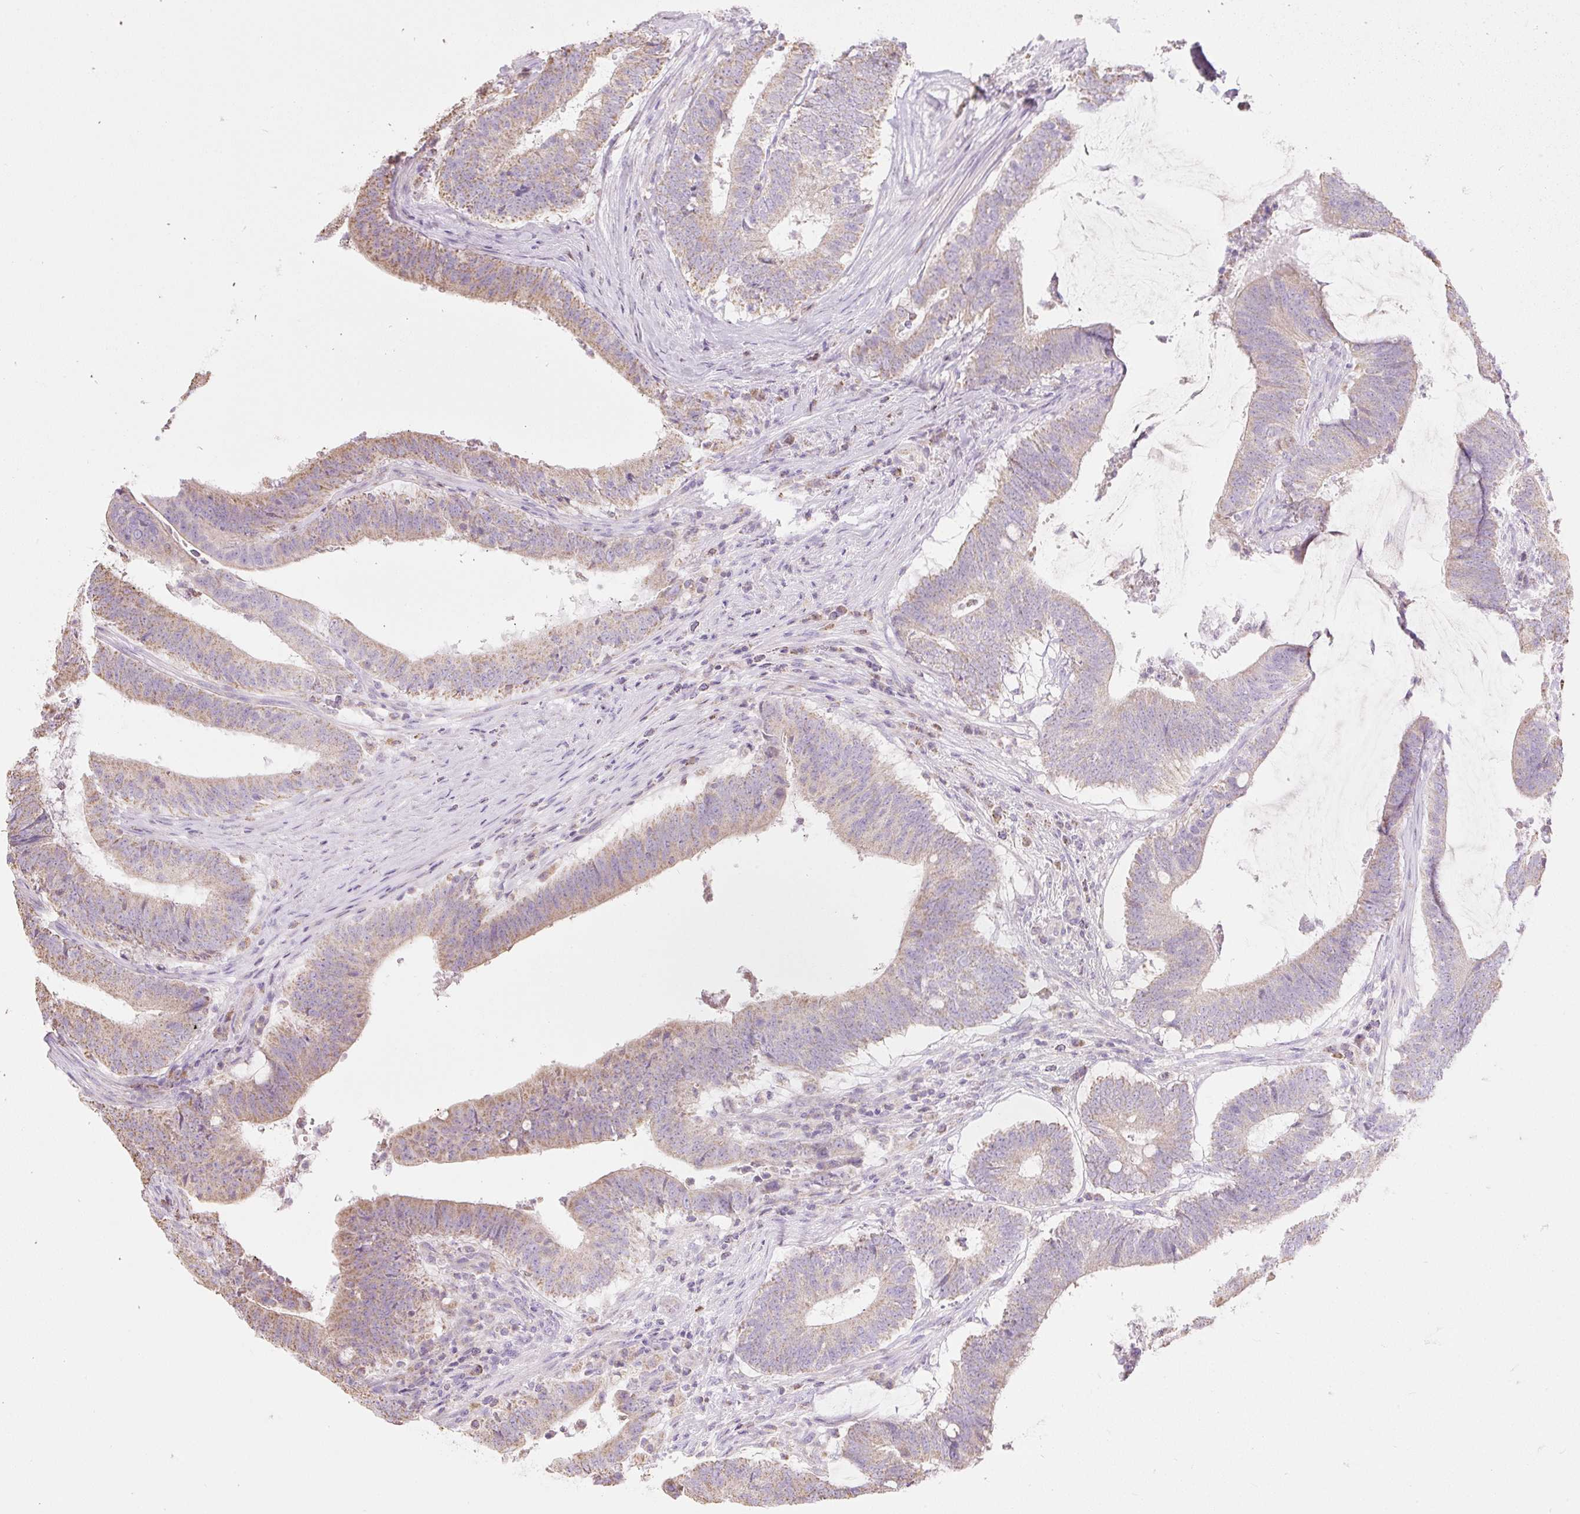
{"staining": {"intensity": "weak", "quantity": ">75%", "location": "cytoplasmic/membranous"}, "tissue": "colorectal cancer", "cell_type": "Tumor cells", "image_type": "cancer", "snomed": [{"axis": "morphology", "description": "Adenocarcinoma, NOS"}, {"axis": "topography", "description": "Colon"}], "caption": "Immunohistochemistry (DAB) staining of adenocarcinoma (colorectal) reveals weak cytoplasmic/membranous protein positivity in about >75% of tumor cells.", "gene": "DHX35", "patient": {"sex": "female", "age": 43}}